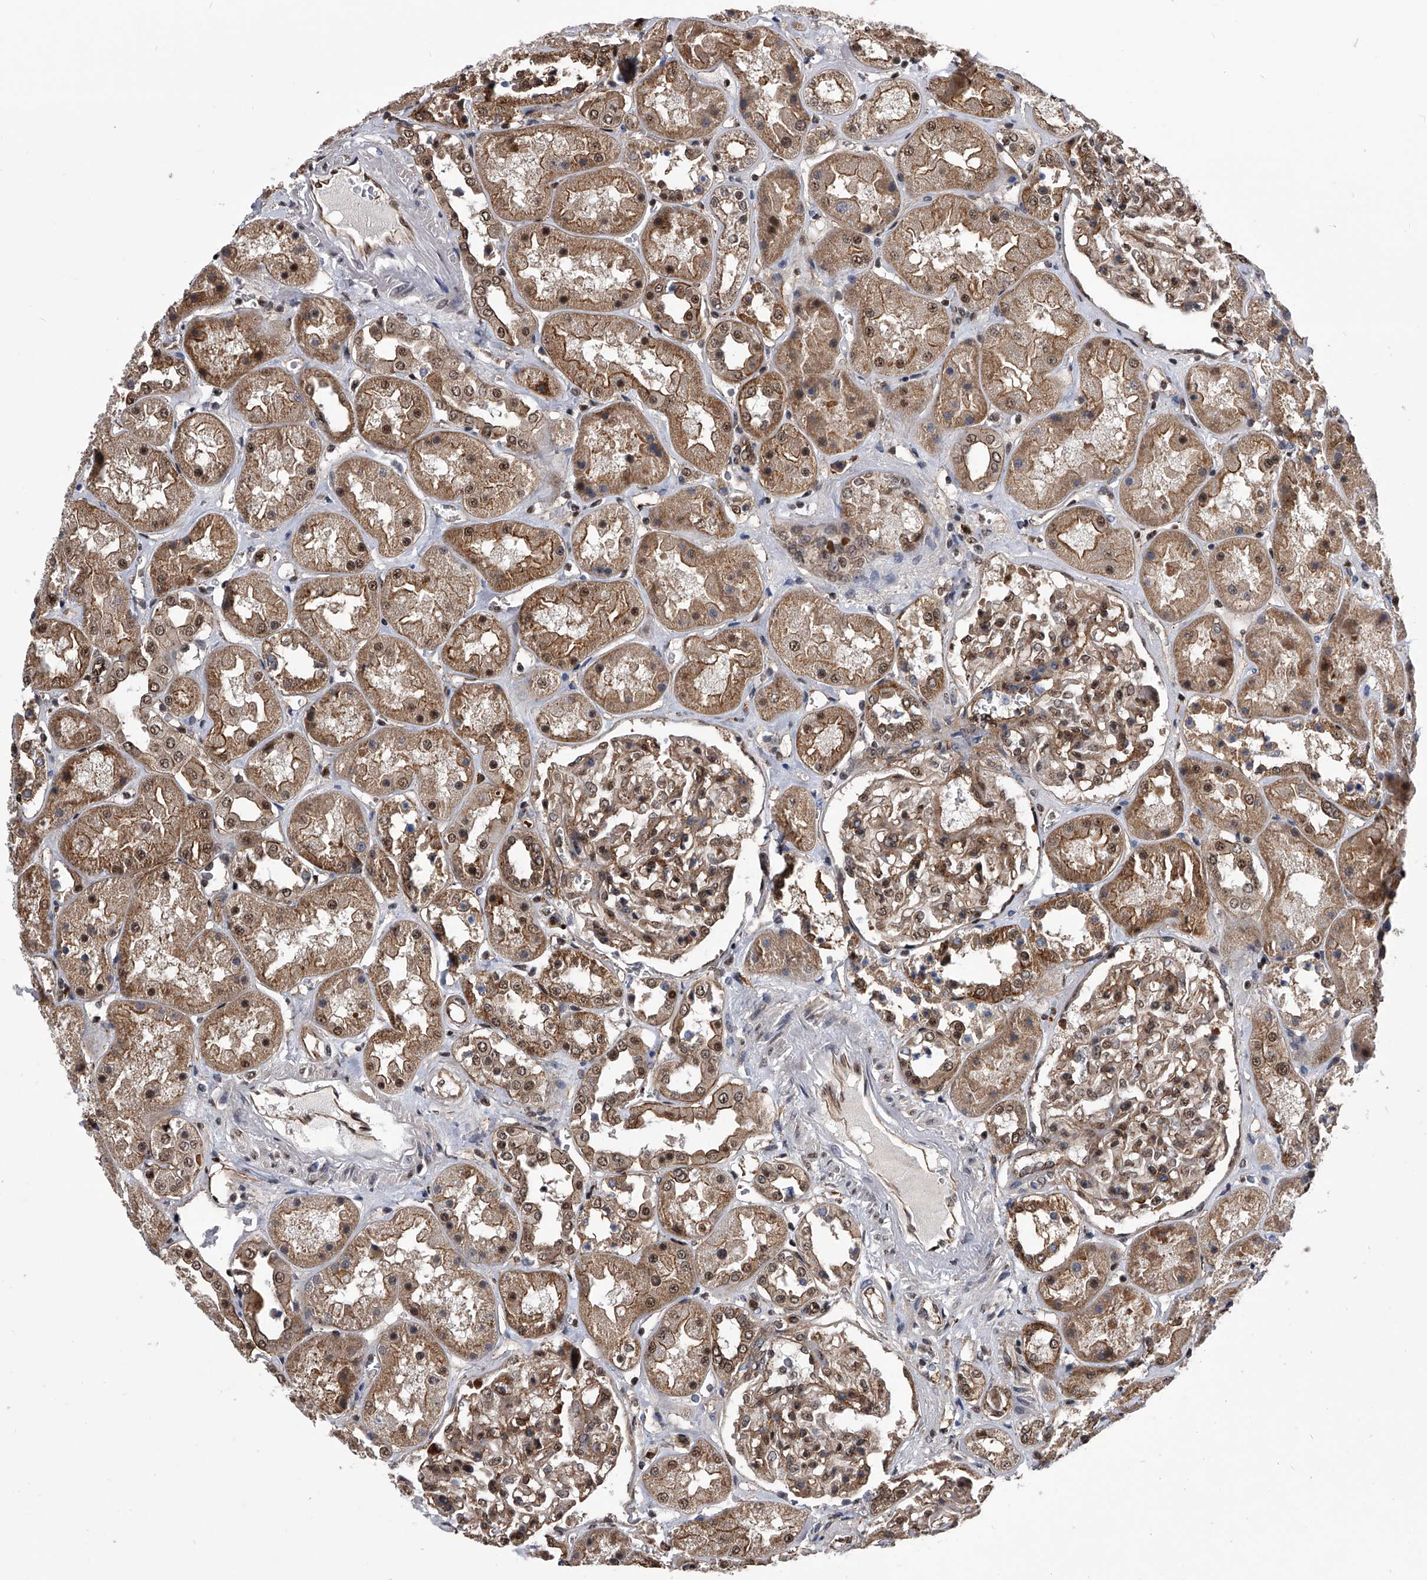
{"staining": {"intensity": "moderate", "quantity": ">75%", "location": "cytoplasmic/membranous,nuclear"}, "tissue": "kidney", "cell_type": "Cells in glomeruli", "image_type": "normal", "snomed": [{"axis": "morphology", "description": "Normal tissue, NOS"}, {"axis": "topography", "description": "Kidney"}], "caption": "Immunohistochemical staining of benign human kidney reveals medium levels of moderate cytoplasmic/membranous,nuclear expression in approximately >75% of cells in glomeruli.", "gene": "ZNF76", "patient": {"sex": "male", "age": 70}}